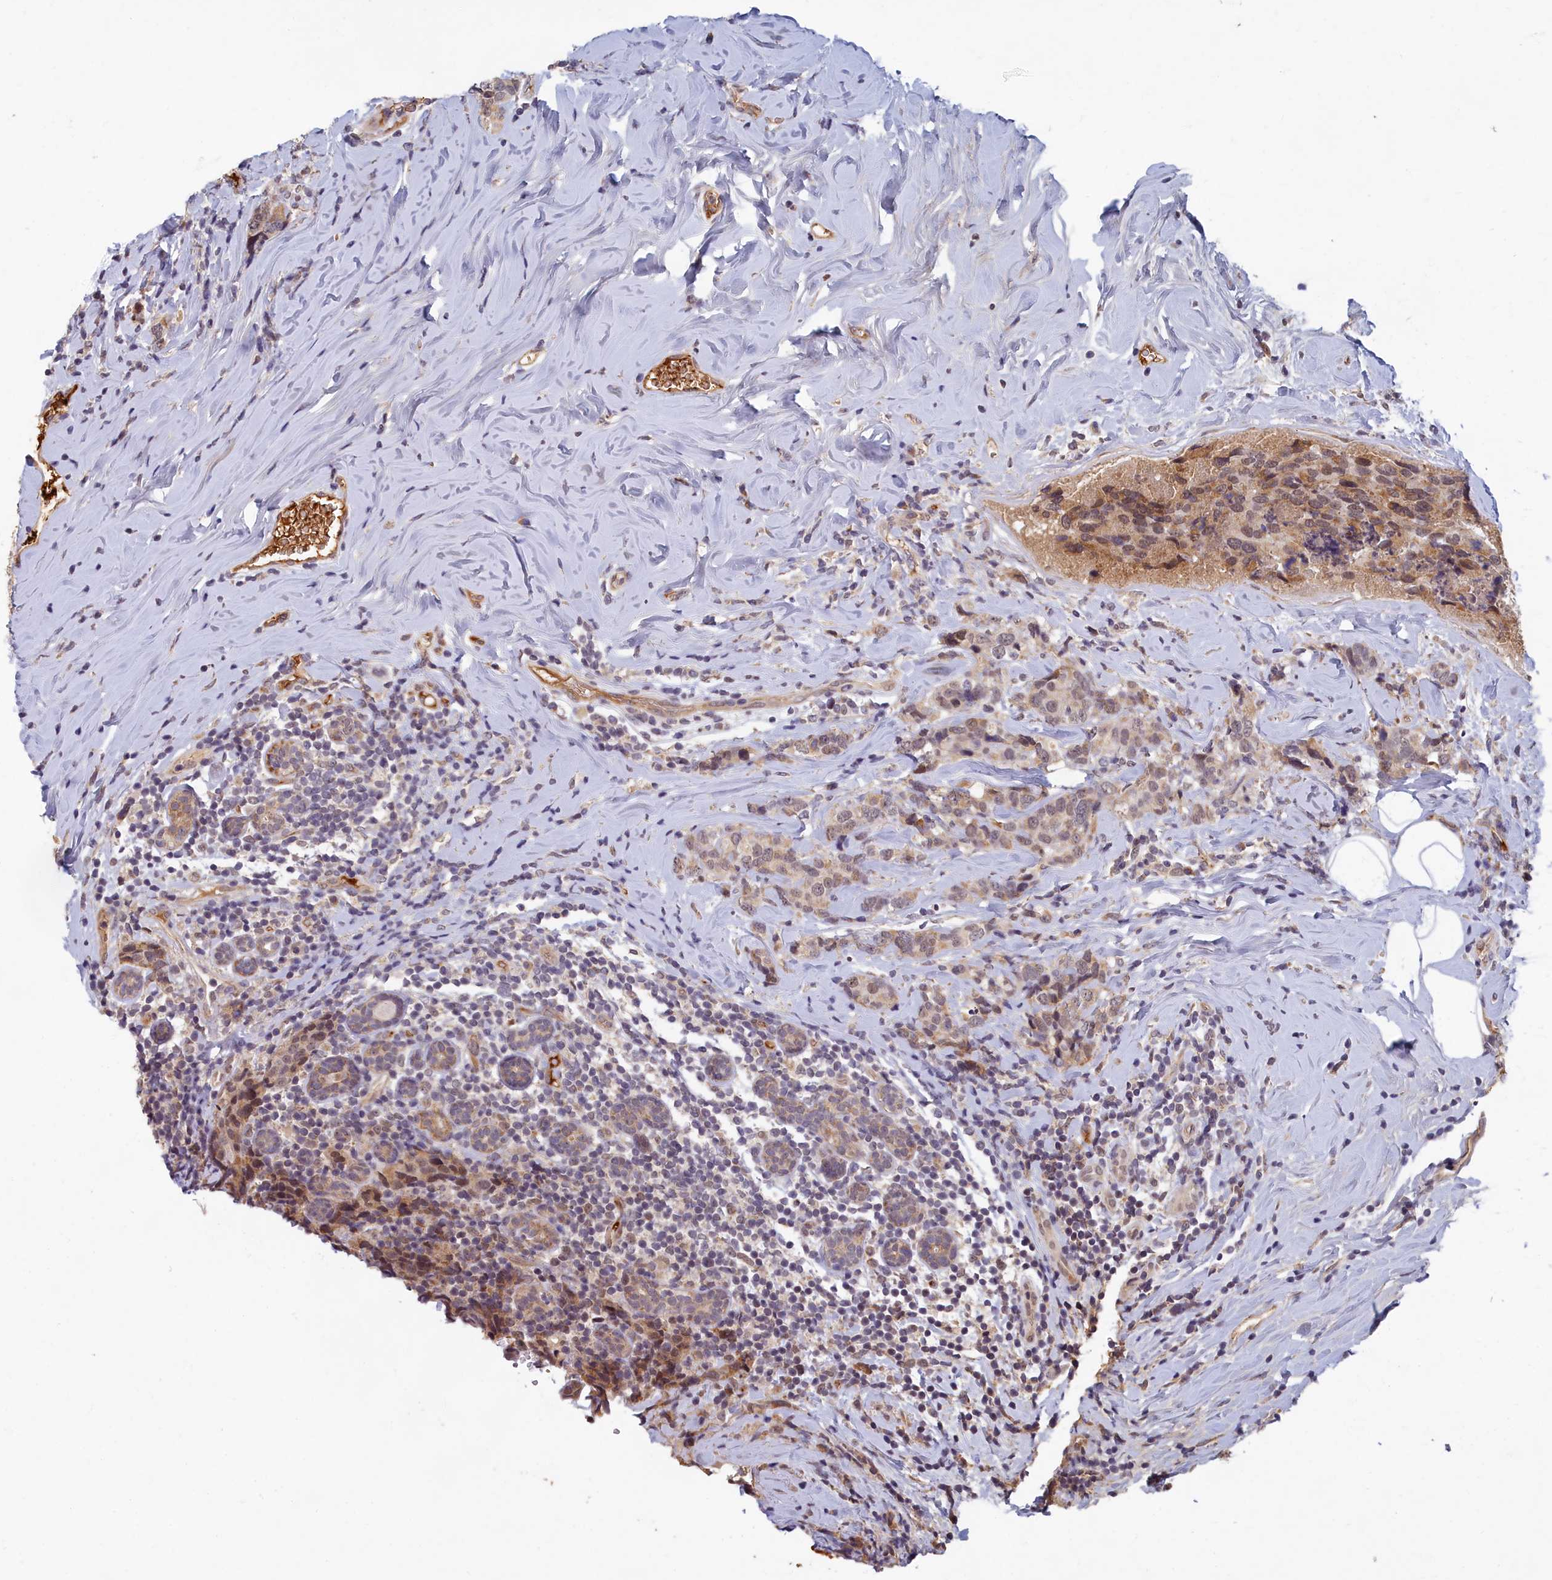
{"staining": {"intensity": "weak", "quantity": "25%-75%", "location": "cytoplasmic/membranous"}, "tissue": "breast cancer", "cell_type": "Tumor cells", "image_type": "cancer", "snomed": [{"axis": "morphology", "description": "Lobular carcinoma"}, {"axis": "topography", "description": "Breast"}], "caption": "Protein expression analysis of human breast cancer reveals weak cytoplasmic/membranous positivity in approximately 25%-75% of tumor cells.", "gene": "EARS2", "patient": {"sex": "female", "age": 59}}